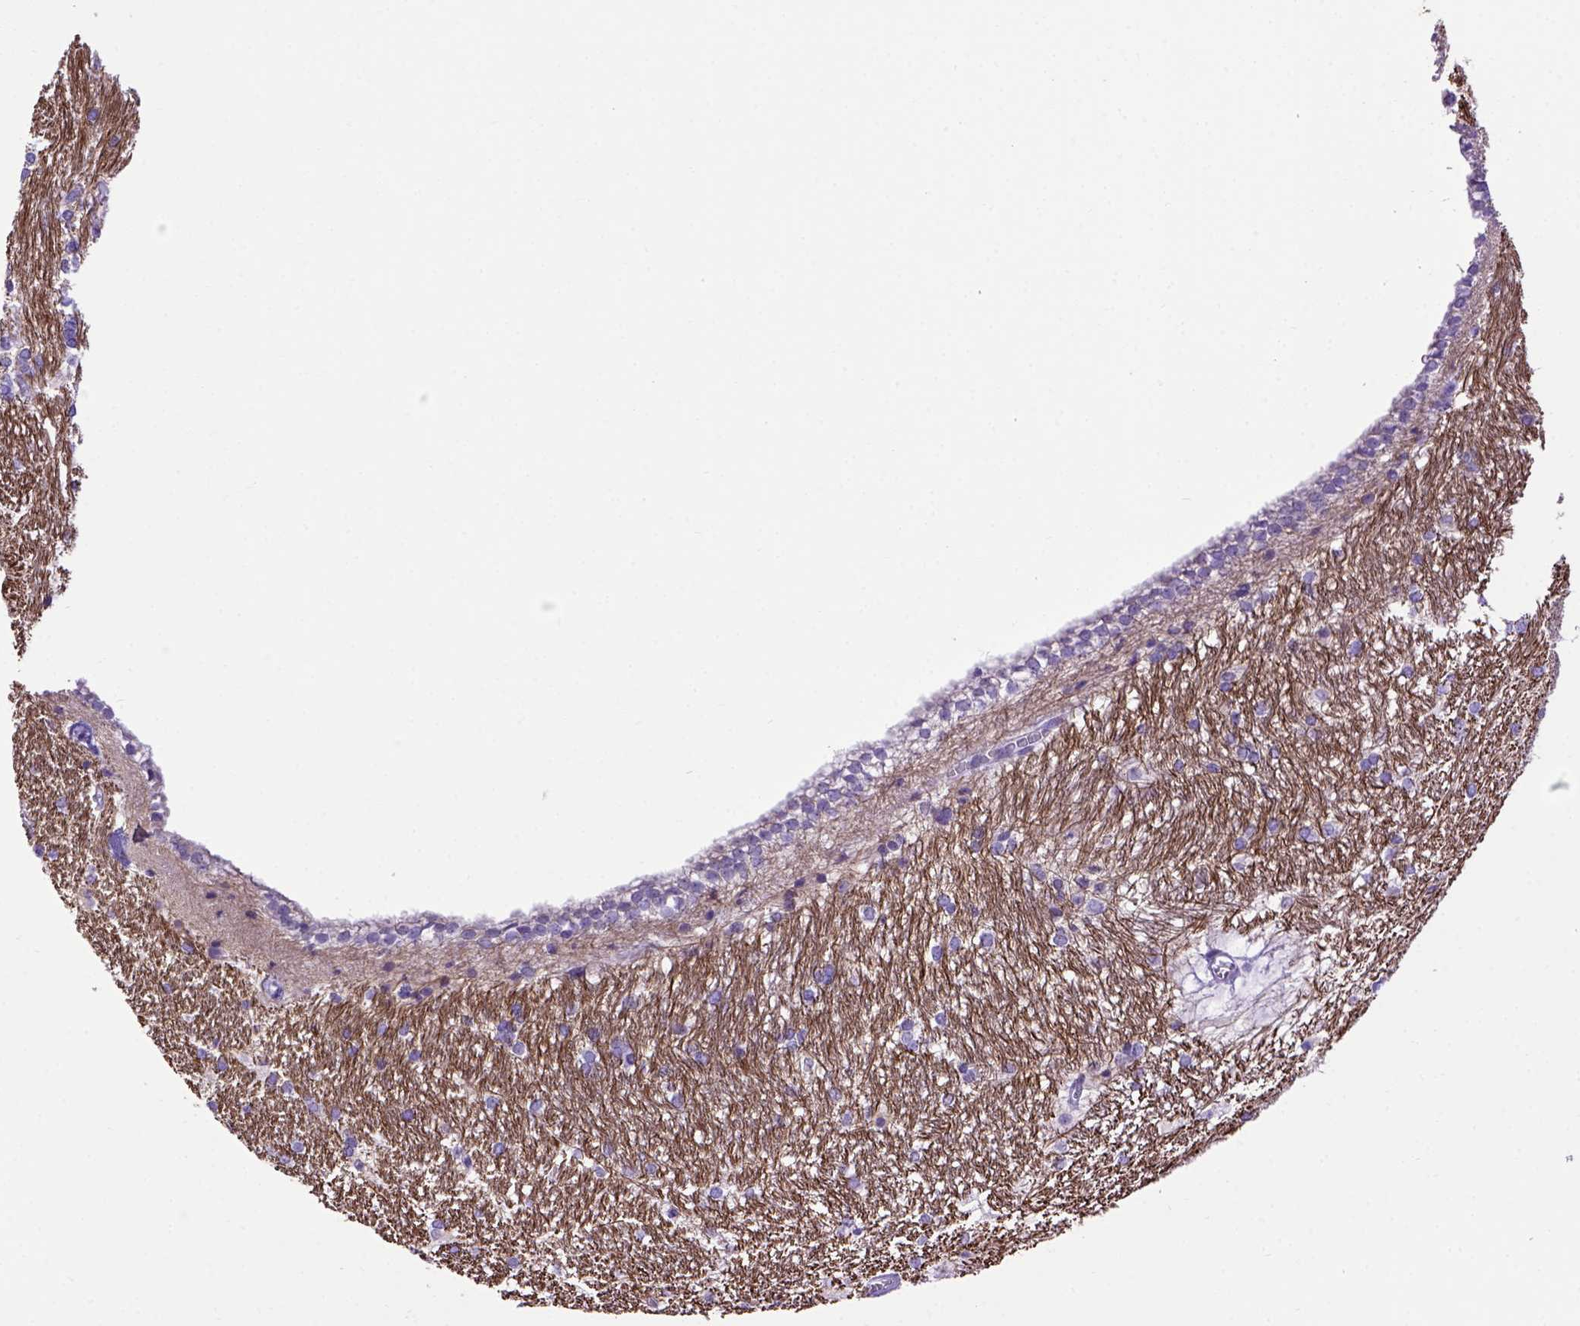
{"staining": {"intensity": "strong", "quantity": ">75%", "location": "cytoplasmic/membranous"}, "tissue": "hippocampus", "cell_type": "Glial cells", "image_type": "normal", "snomed": [{"axis": "morphology", "description": "Normal tissue, NOS"}, {"axis": "topography", "description": "Cerebral cortex"}, {"axis": "topography", "description": "Hippocampus"}], "caption": "Immunohistochemical staining of unremarkable hippocampus exhibits >75% levels of strong cytoplasmic/membranous protein expression in approximately >75% of glial cells. The protein is shown in brown color, while the nuclei are stained blue.", "gene": "ADAM12", "patient": {"sex": "female", "age": 19}}